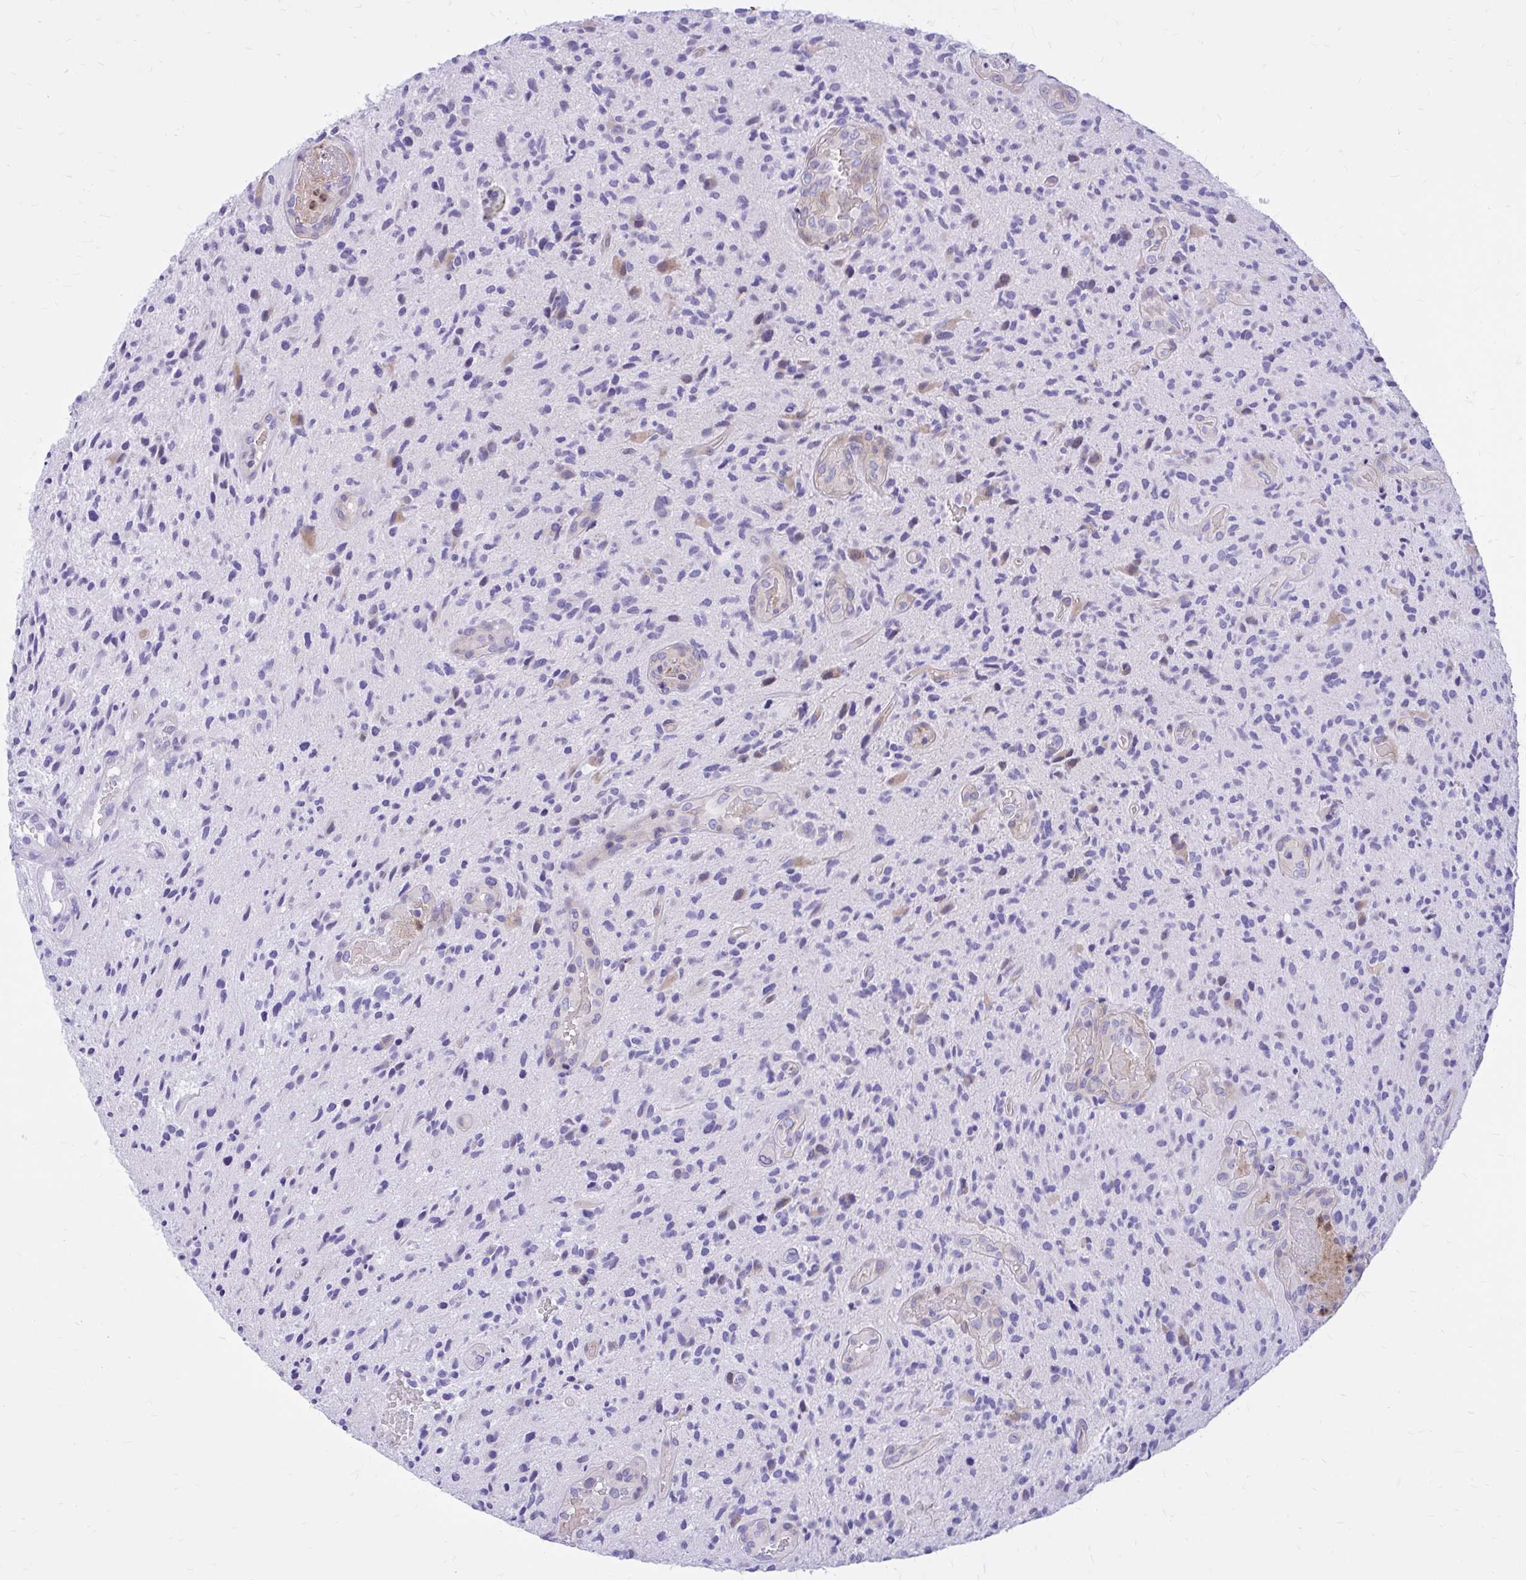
{"staining": {"intensity": "negative", "quantity": "none", "location": "none"}, "tissue": "glioma", "cell_type": "Tumor cells", "image_type": "cancer", "snomed": [{"axis": "morphology", "description": "Glioma, malignant, High grade"}, {"axis": "topography", "description": "Brain"}], "caption": "This is a image of IHC staining of high-grade glioma (malignant), which shows no expression in tumor cells.", "gene": "ADAMTSL1", "patient": {"sex": "male", "age": 55}}